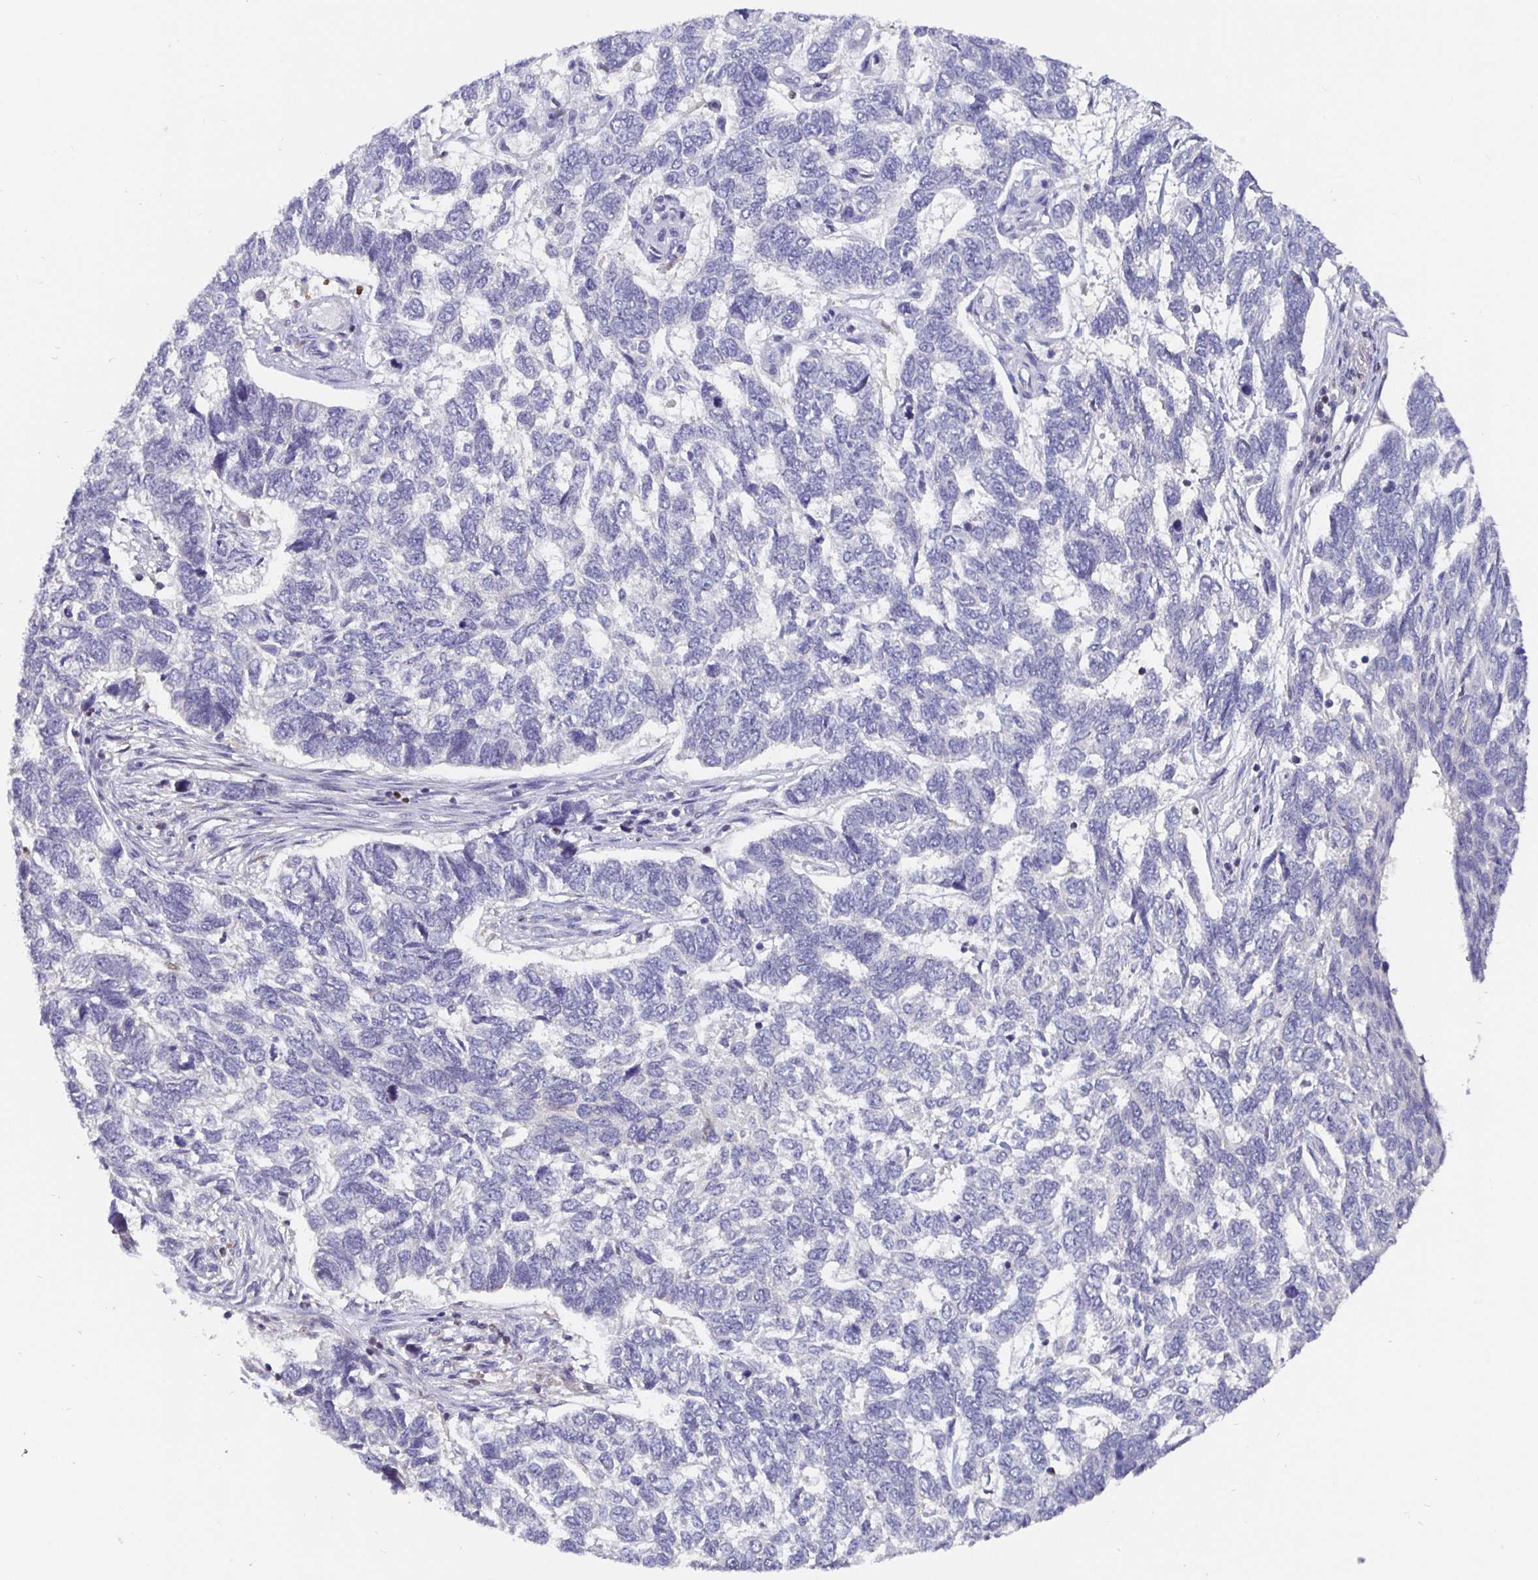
{"staining": {"intensity": "negative", "quantity": "none", "location": "none"}, "tissue": "skin cancer", "cell_type": "Tumor cells", "image_type": "cancer", "snomed": [{"axis": "morphology", "description": "Basal cell carcinoma"}, {"axis": "topography", "description": "Skin"}], "caption": "This is an immunohistochemistry (IHC) micrograph of skin cancer. There is no expression in tumor cells.", "gene": "SATB1", "patient": {"sex": "female", "age": 65}}